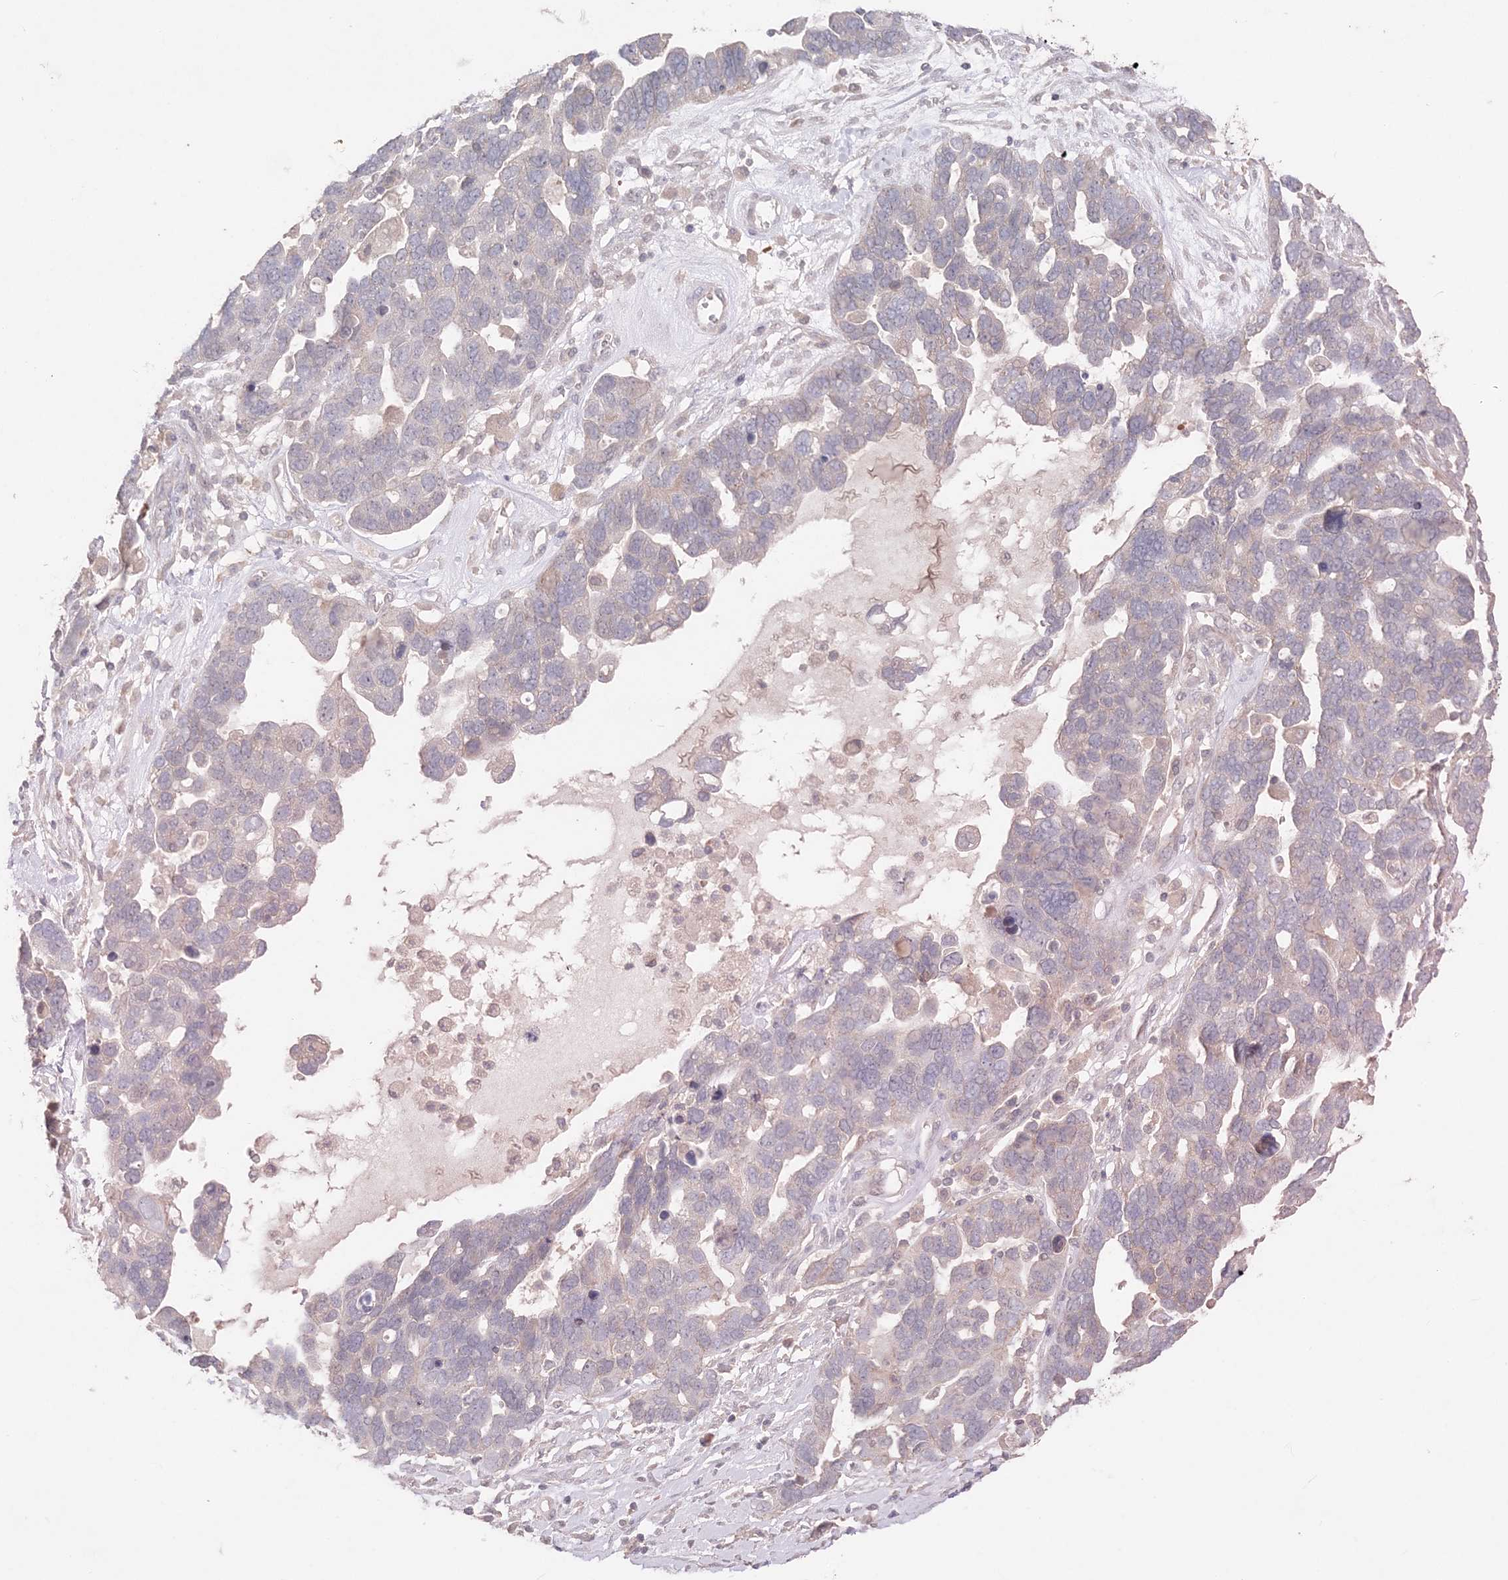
{"staining": {"intensity": "negative", "quantity": "none", "location": "none"}, "tissue": "ovarian cancer", "cell_type": "Tumor cells", "image_type": "cancer", "snomed": [{"axis": "morphology", "description": "Cystadenocarcinoma, serous, NOS"}, {"axis": "topography", "description": "Ovary"}], "caption": "Serous cystadenocarcinoma (ovarian) stained for a protein using immunohistochemistry (IHC) exhibits no positivity tumor cells.", "gene": "SH3BP4", "patient": {"sex": "female", "age": 54}}